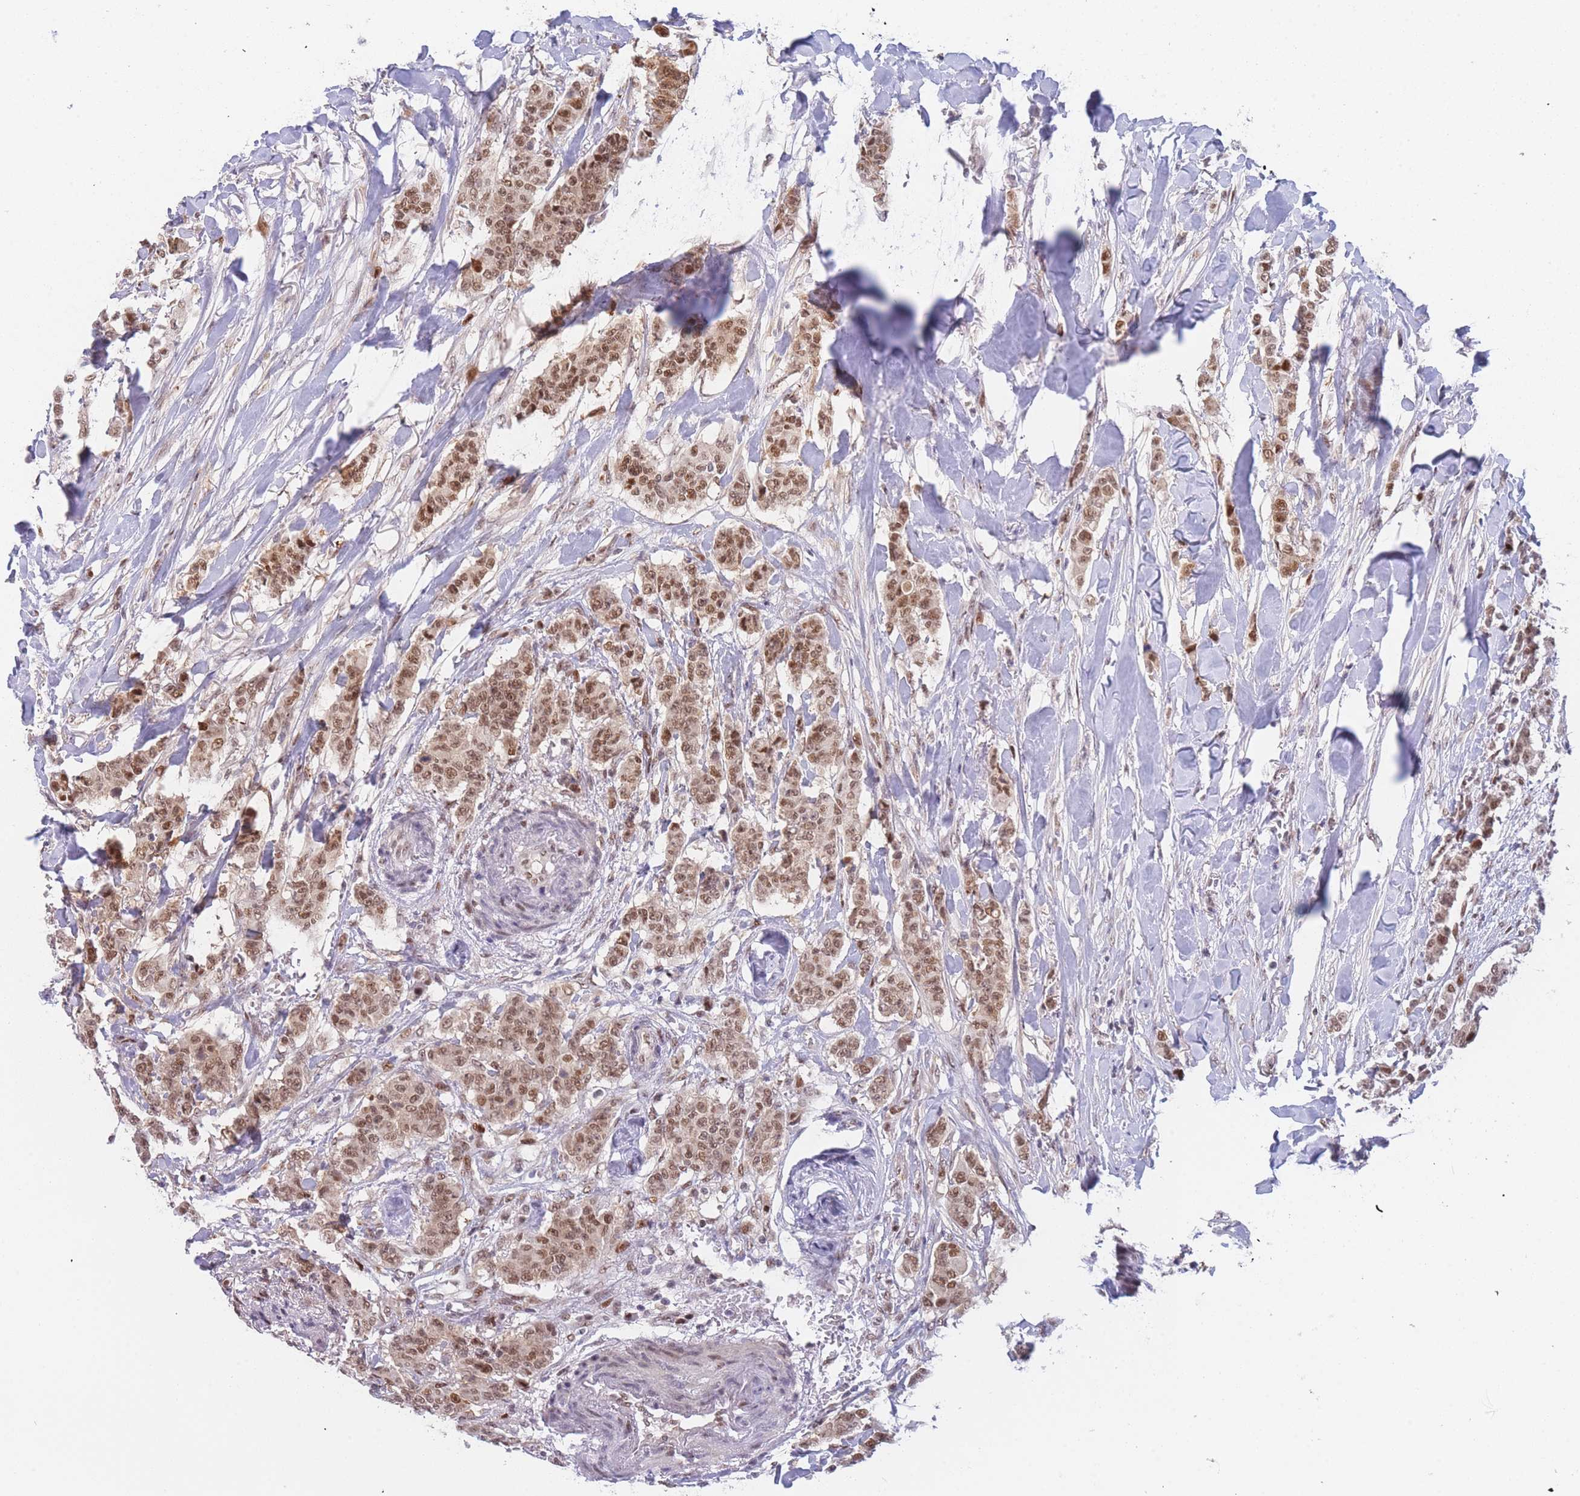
{"staining": {"intensity": "moderate", "quantity": ">75%", "location": "nuclear"}, "tissue": "breast cancer", "cell_type": "Tumor cells", "image_type": "cancer", "snomed": [{"axis": "morphology", "description": "Duct carcinoma"}, {"axis": "topography", "description": "Breast"}], "caption": "An IHC histopathology image of tumor tissue is shown. Protein staining in brown shows moderate nuclear positivity in breast cancer within tumor cells. (IHC, brightfield microscopy, high magnification).", "gene": "DEAF1", "patient": {"sex": "female", "age": 40}}